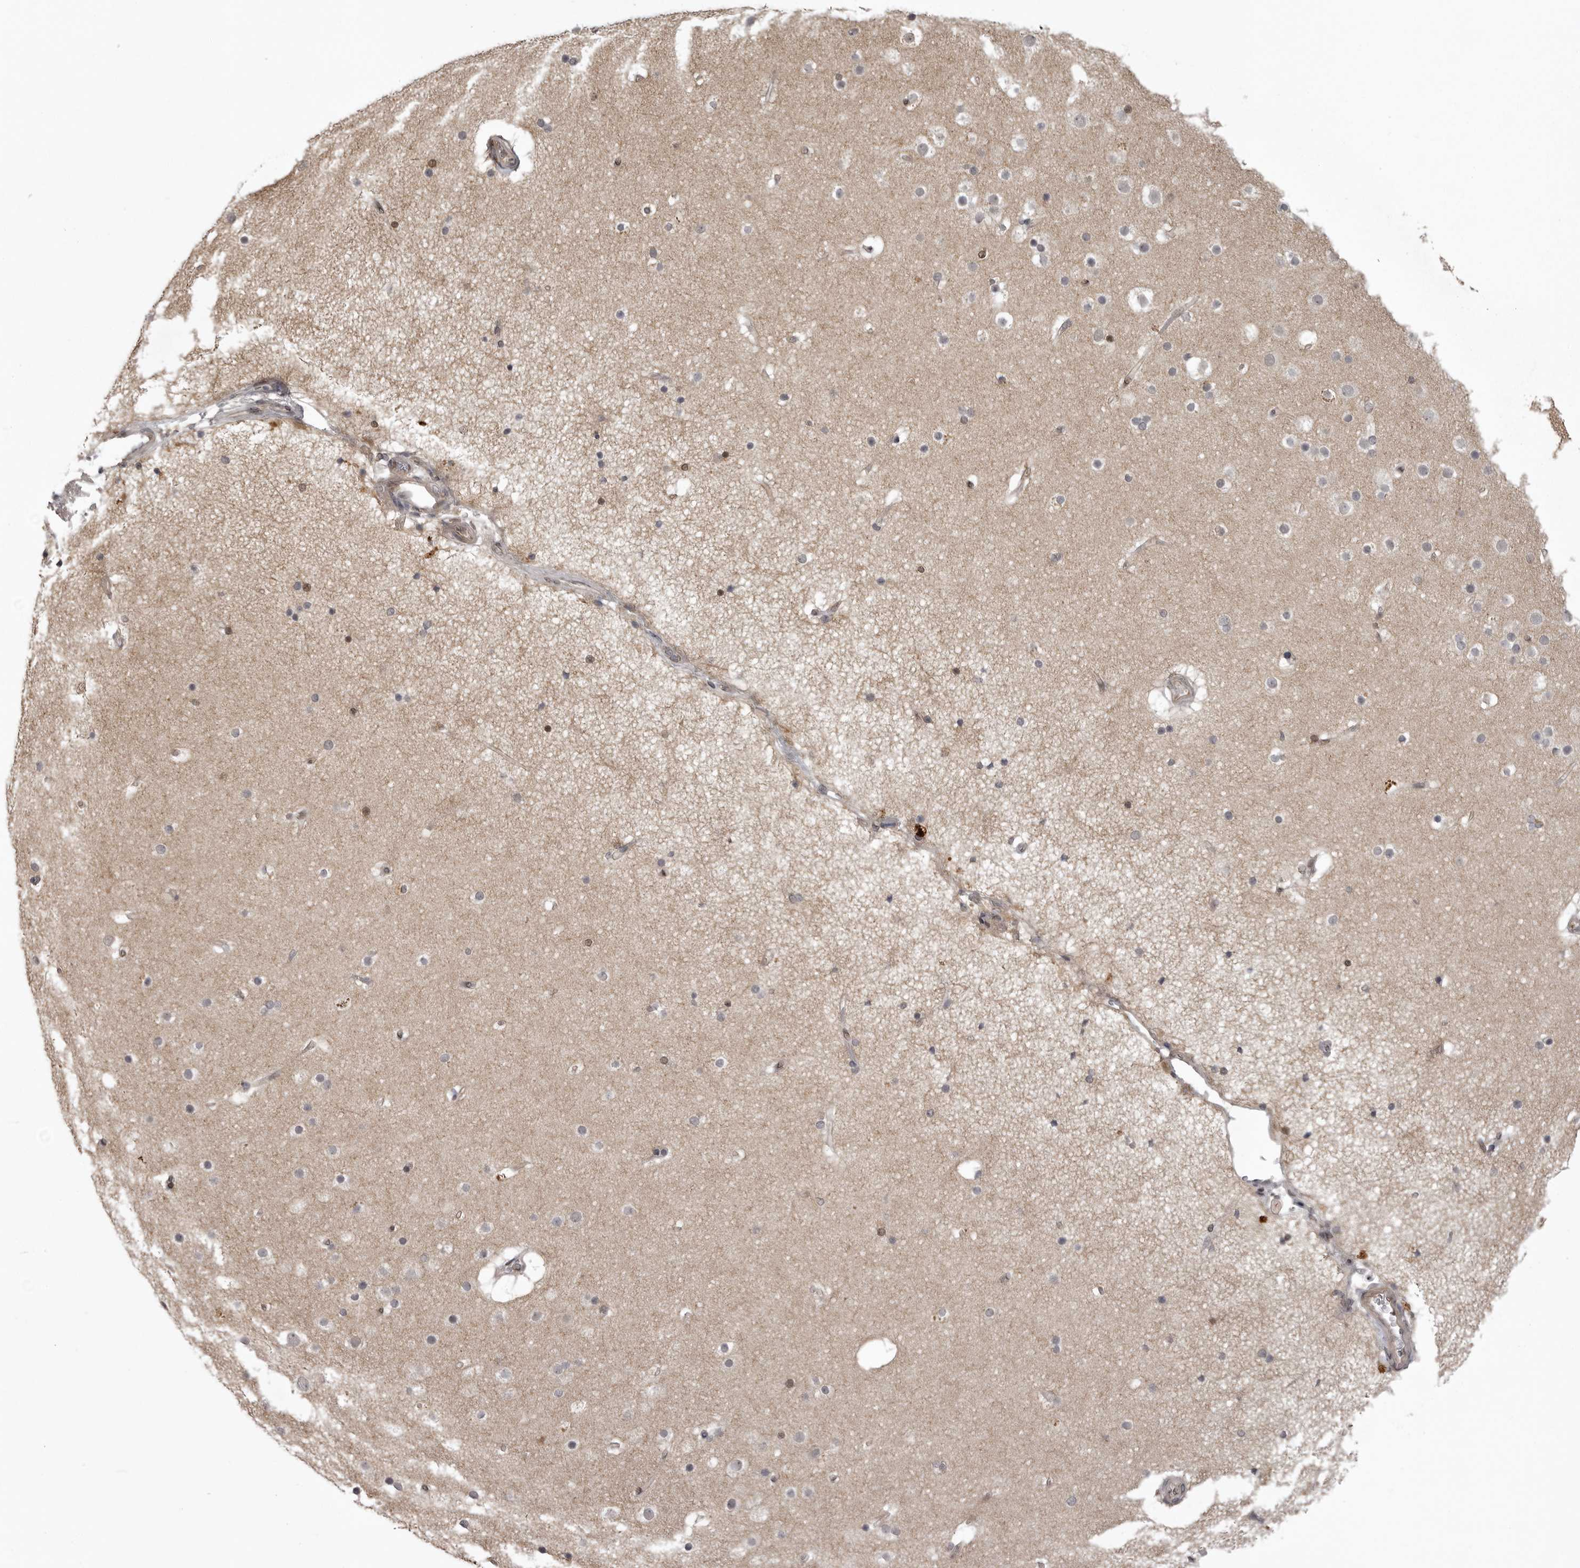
{"staining": {"intensity": "weak", "quantity": ">75%", "location": "cytoplasmic/membranous"}, "tissue": "cerebral cortex", "cell_type": "Endothelial cells", "image_type": "normal", "snomed": [{"axis": "morphology", "description": "Normal tissue, NOS"}, {"axis": "topography", "description": "Cerebral cortex"}], "caption": "Immunohistochemistry (IHC) staining of benign cerebral cortex, which displays low levels of weak cytoplasmic/membranous staining in about >75% of endothelial cells indicating weak cytoplasmic/membranous protein expression. The staining was performed using DAB (brown) for protein detection and nuclei were counterstained in hematoxylin (blue).", "gene": "SNX16", "patient": {"sex": "male", "age": 57}}